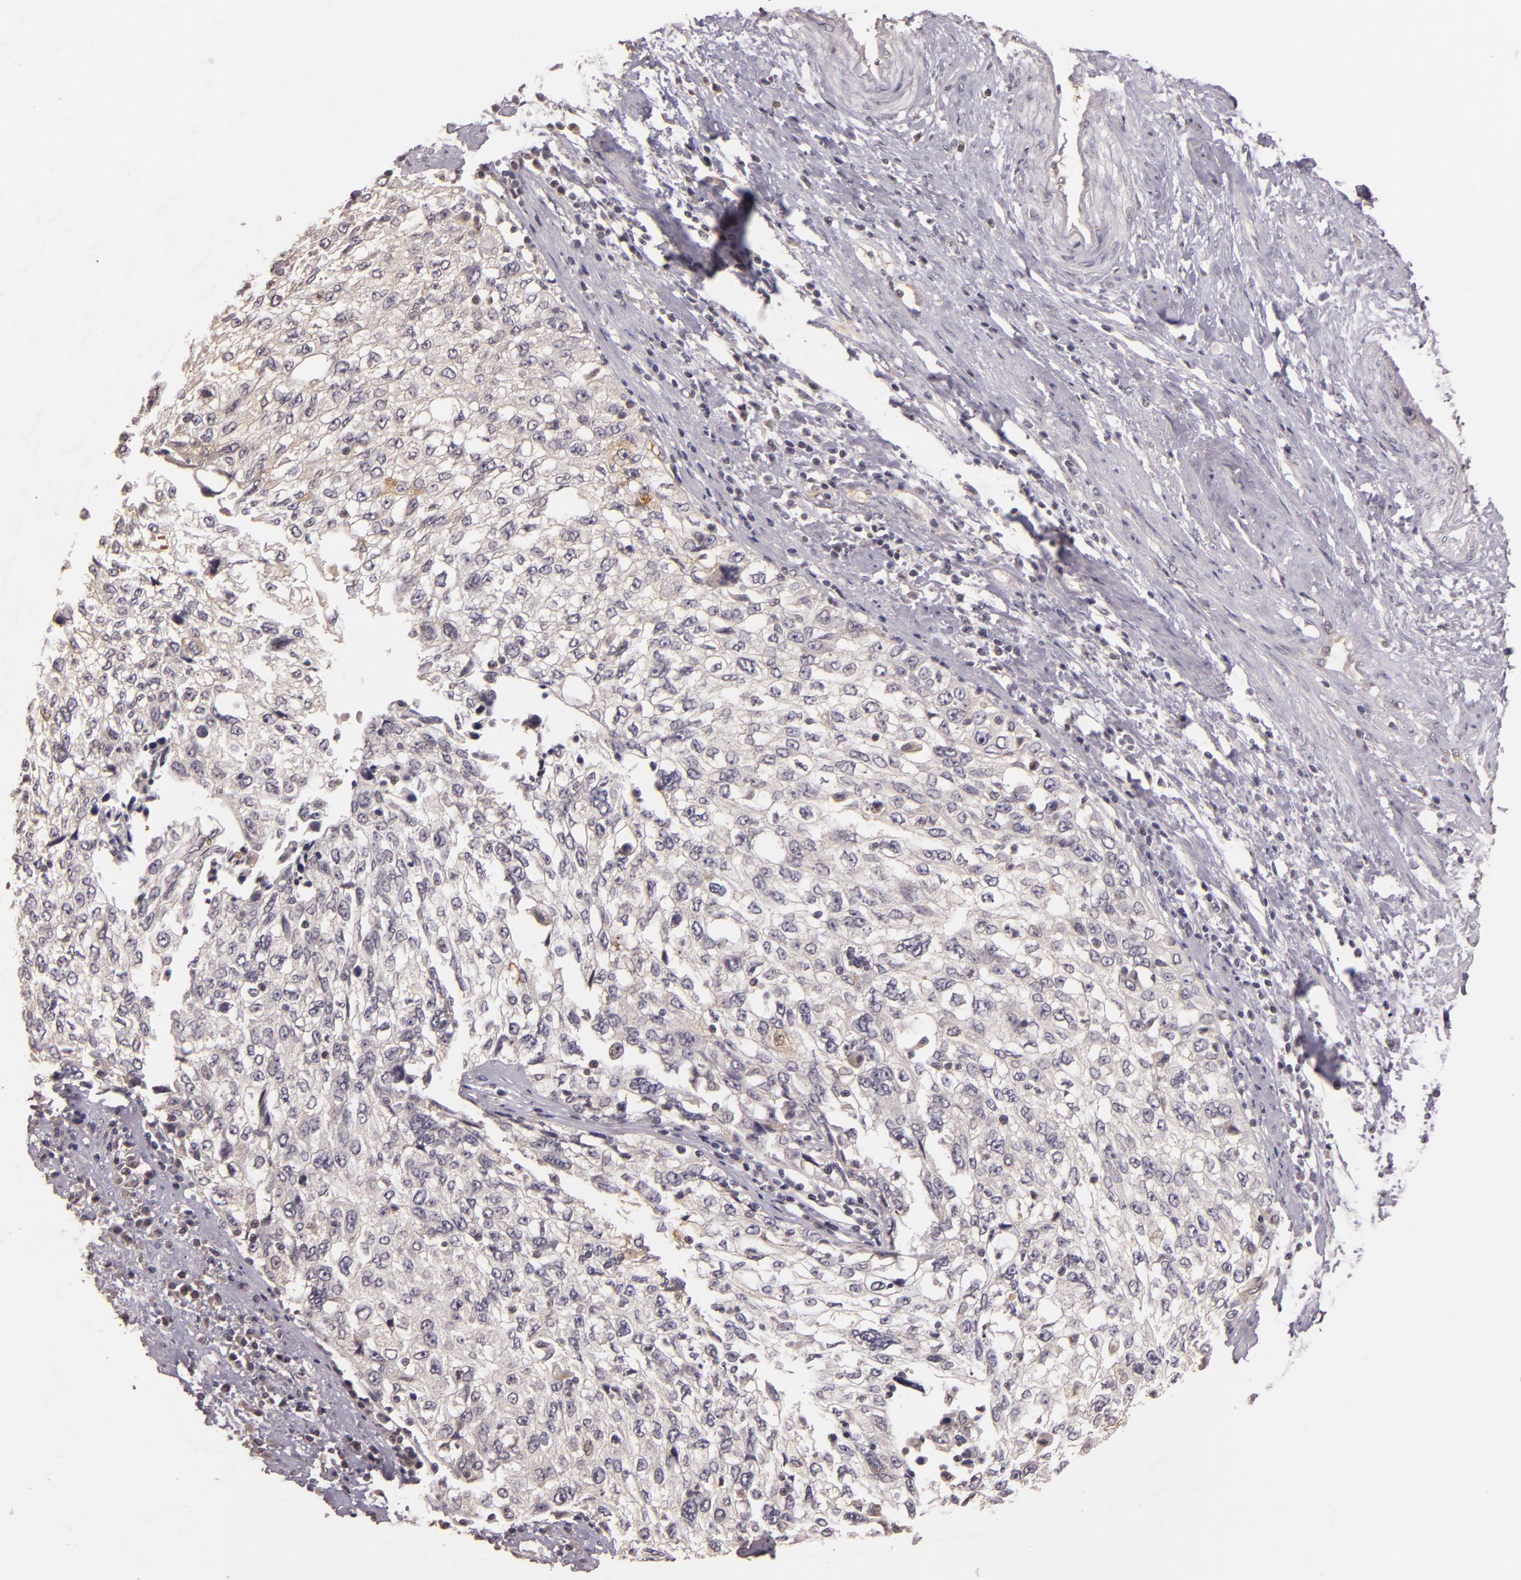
{"staining": {"intensity": "negative", "quantity": "none", "location": "none"}, "tissue": "cervical cancer", "cell_type": "Tumor cells", "image_type": "cancer", "snomed": [{"axis": "morphology", "description": "Squamous cell carcinoma, NOS"}, {"axis": "topography", "description": "Cervix"}], "caption": "This is an immunohistochemistry (IHC) photomicrograph of human squamous cell carcinoma (cervical). There is no positivity in tumor cells.", "gene": "TFF1", "patient": {"sex": "female", "age": 57}}